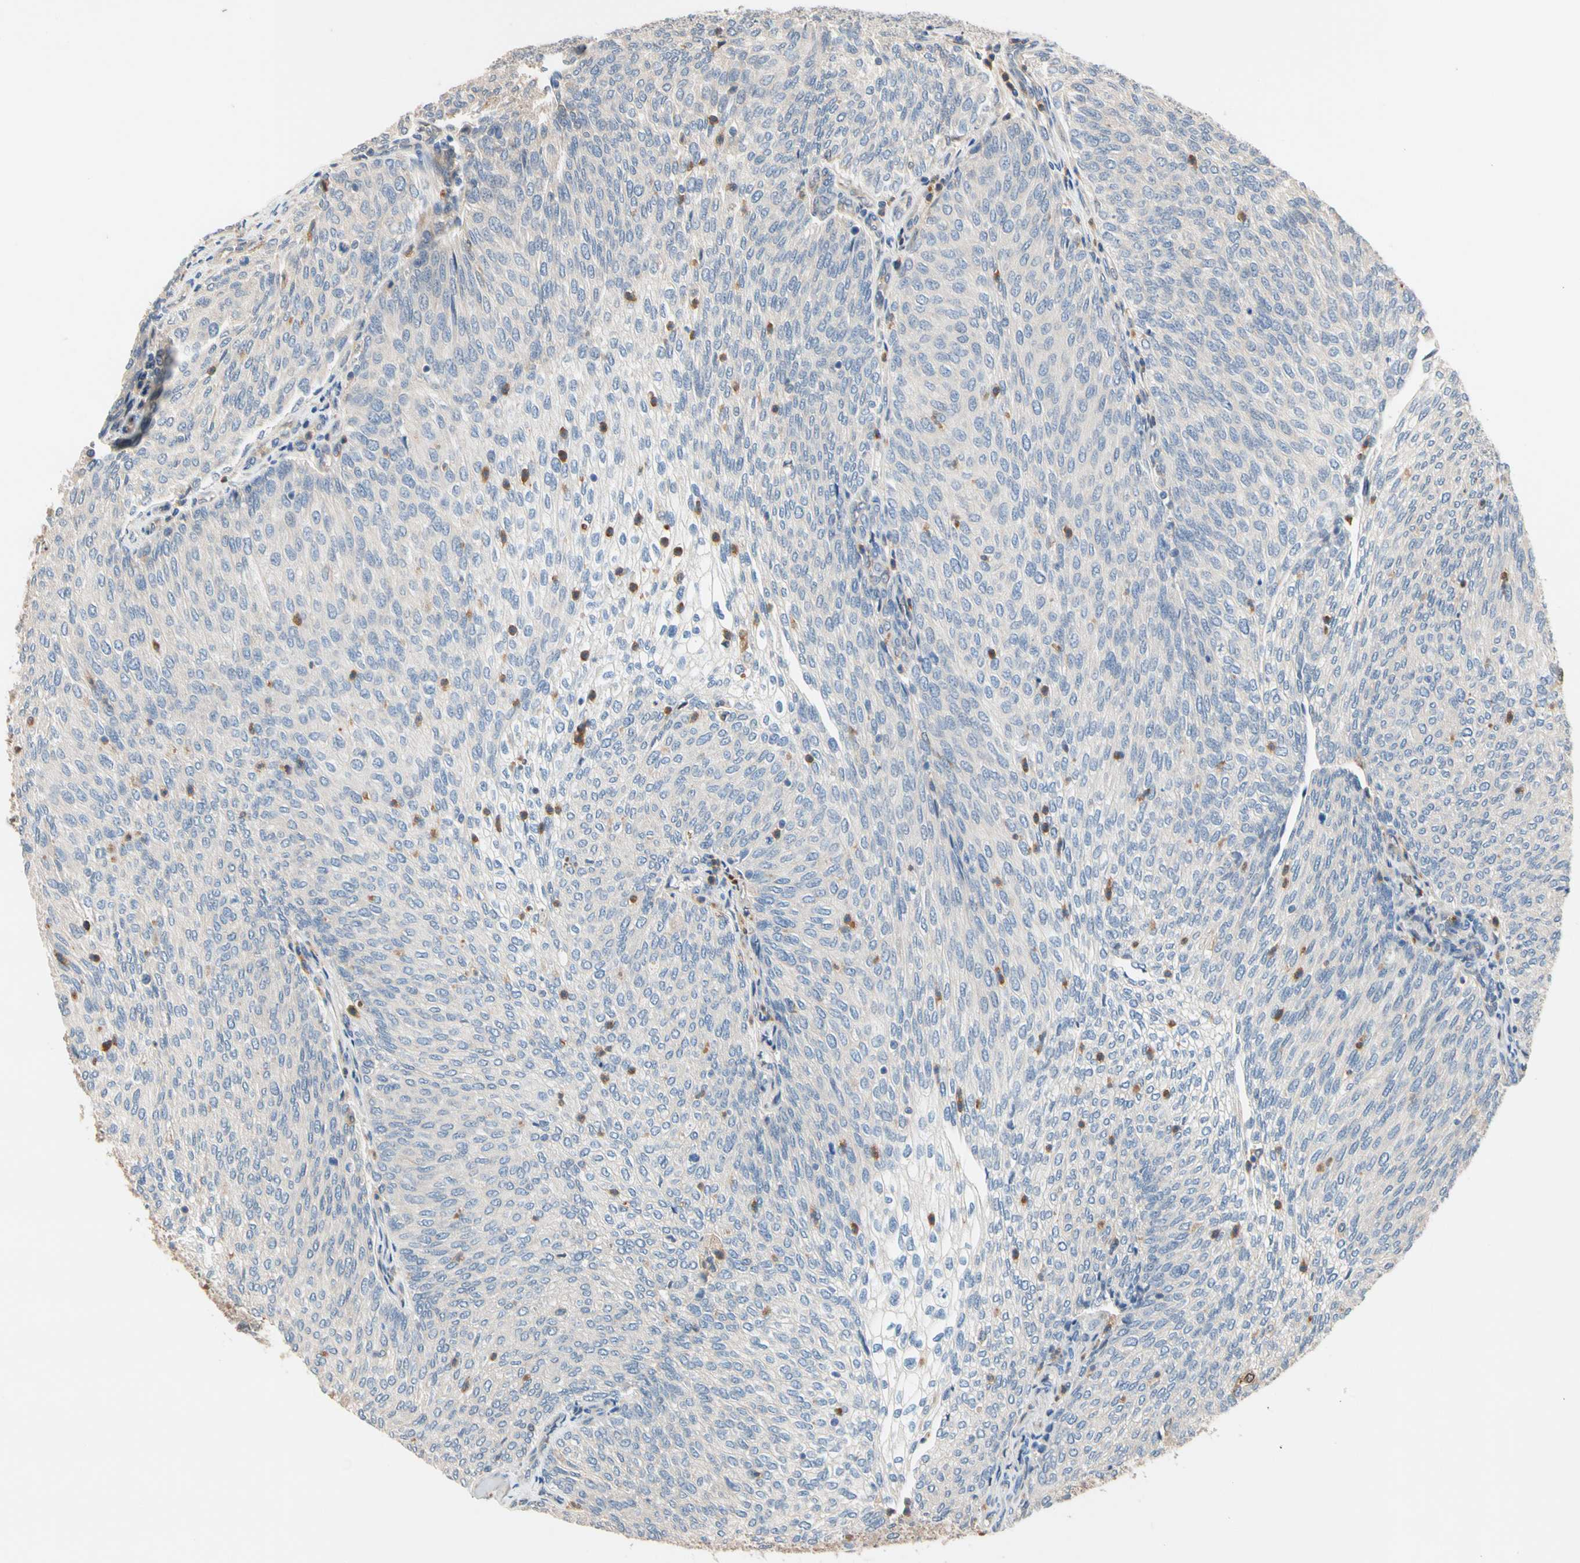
{"staining": {"intensity": "negative", "quantity": "none", "location": "none"}, "tissue": "urothelial cancer", "cell_type": "Tumor cells", "image_type": "cancer", "snomed": [{"axis": "morphology", "description": "Urothelial carcinoma, Low grade"}, {"axis": "topography", "description": "Urinary bladder"}], "caption": "Image shows no protein expression in tumor cells of low-grade urothelial carcinoma tissue. (DAB immunohistochemistry with hematoxylin counter stain).", "gene": "FGD6", "patient": {"sex": "female", "age": 79}}